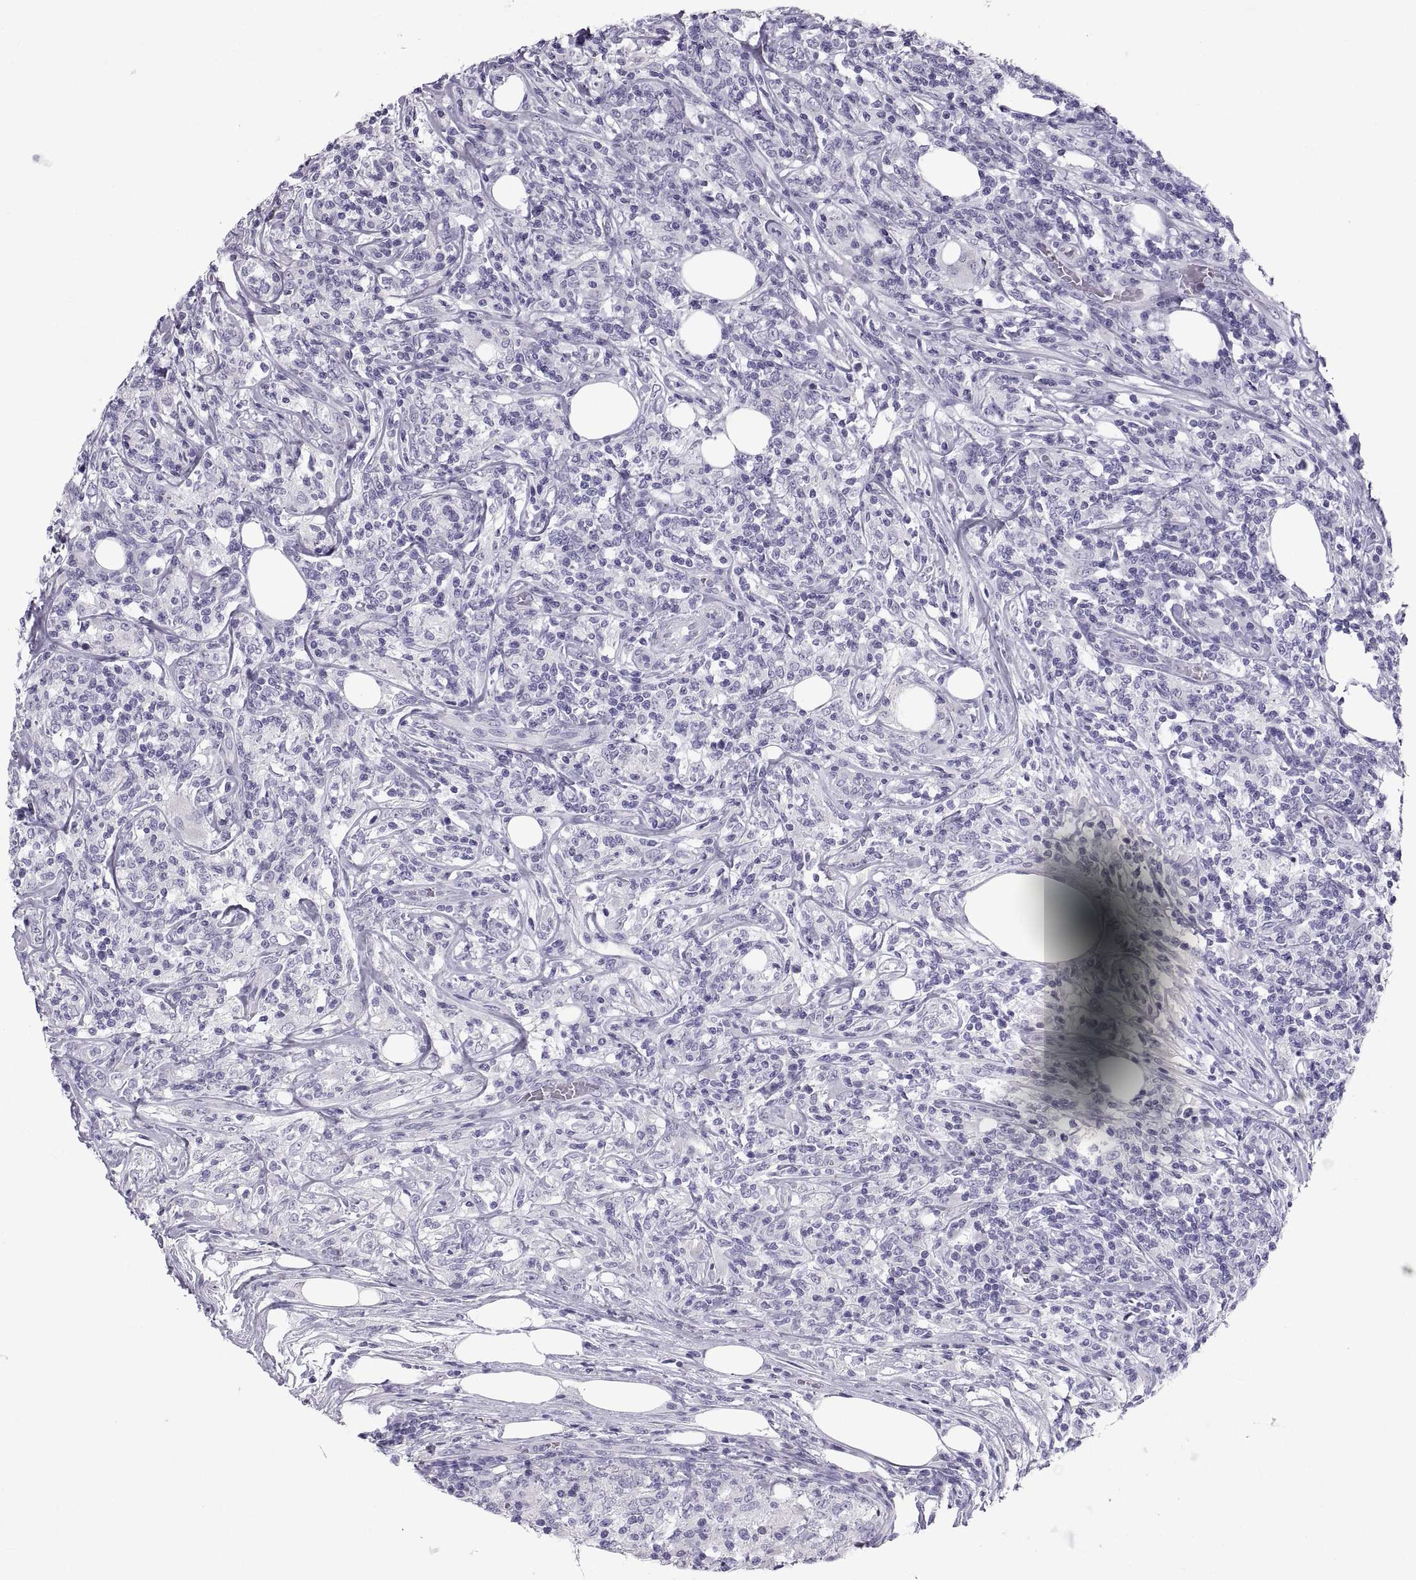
{"staining": {"intensity": "negative", "quantity": "none", "location": "none"}, "tissue": "lymphoma", "cell_type": "Tumor cells", "image_type": "cancer", "snomed": [{"axis": "morphology", "description": "Malignant lymphoma, non-Hodgkin's type, High grade"}, {"axis": "topography", "description": "Lymph node"}], "caption": "Tumor cells are negative for brown protein staining in high-grade malignant lymphoma, non-Hodgkin's type.", "gene": "PCSK1N", "patient": {"sex": "female", "age": 84}}